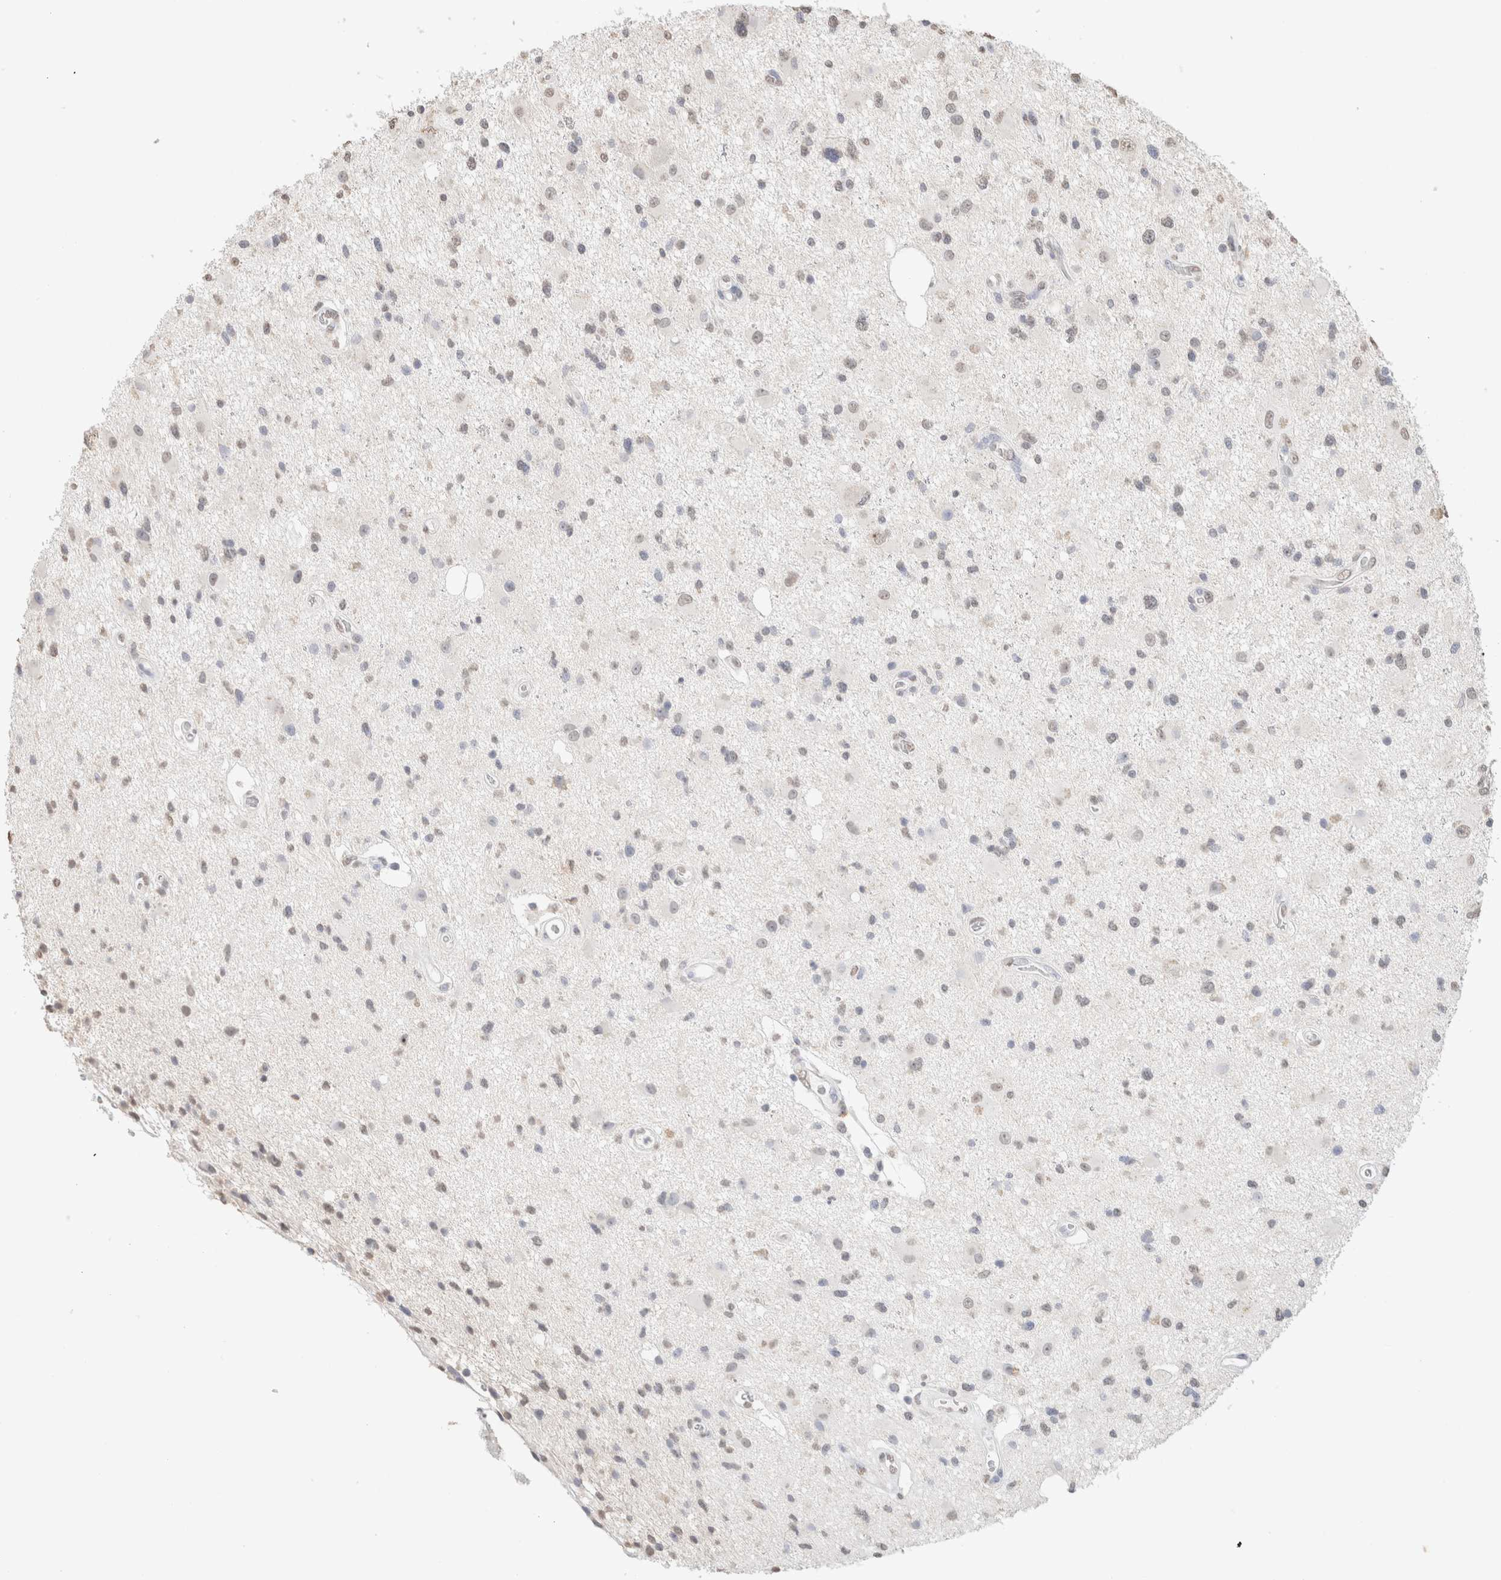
{"staining": {"intensity": "weak", "quantity": "25%-75%", "location": "nuclear"}, "tissue": "glioma", "cell_type": "Tumor cells", "image_type": "cancer", "snomed": [{"axis": "morphology", "description": "Glioma, malignant, High grade"}, {"axis": "topography", "description": "Brain"}], "caption": "Glioma stained with DAB (3,3'-diaminobenzidine) immunohistochemistry reveals low levels of weak nuclear positivity in about 25%-75% of tumor cells. The protein of interest is shown in brown color, while the nuclei are stained blue.", "gene": "CD80", "patient": {"sex": "male", "age": 33}}